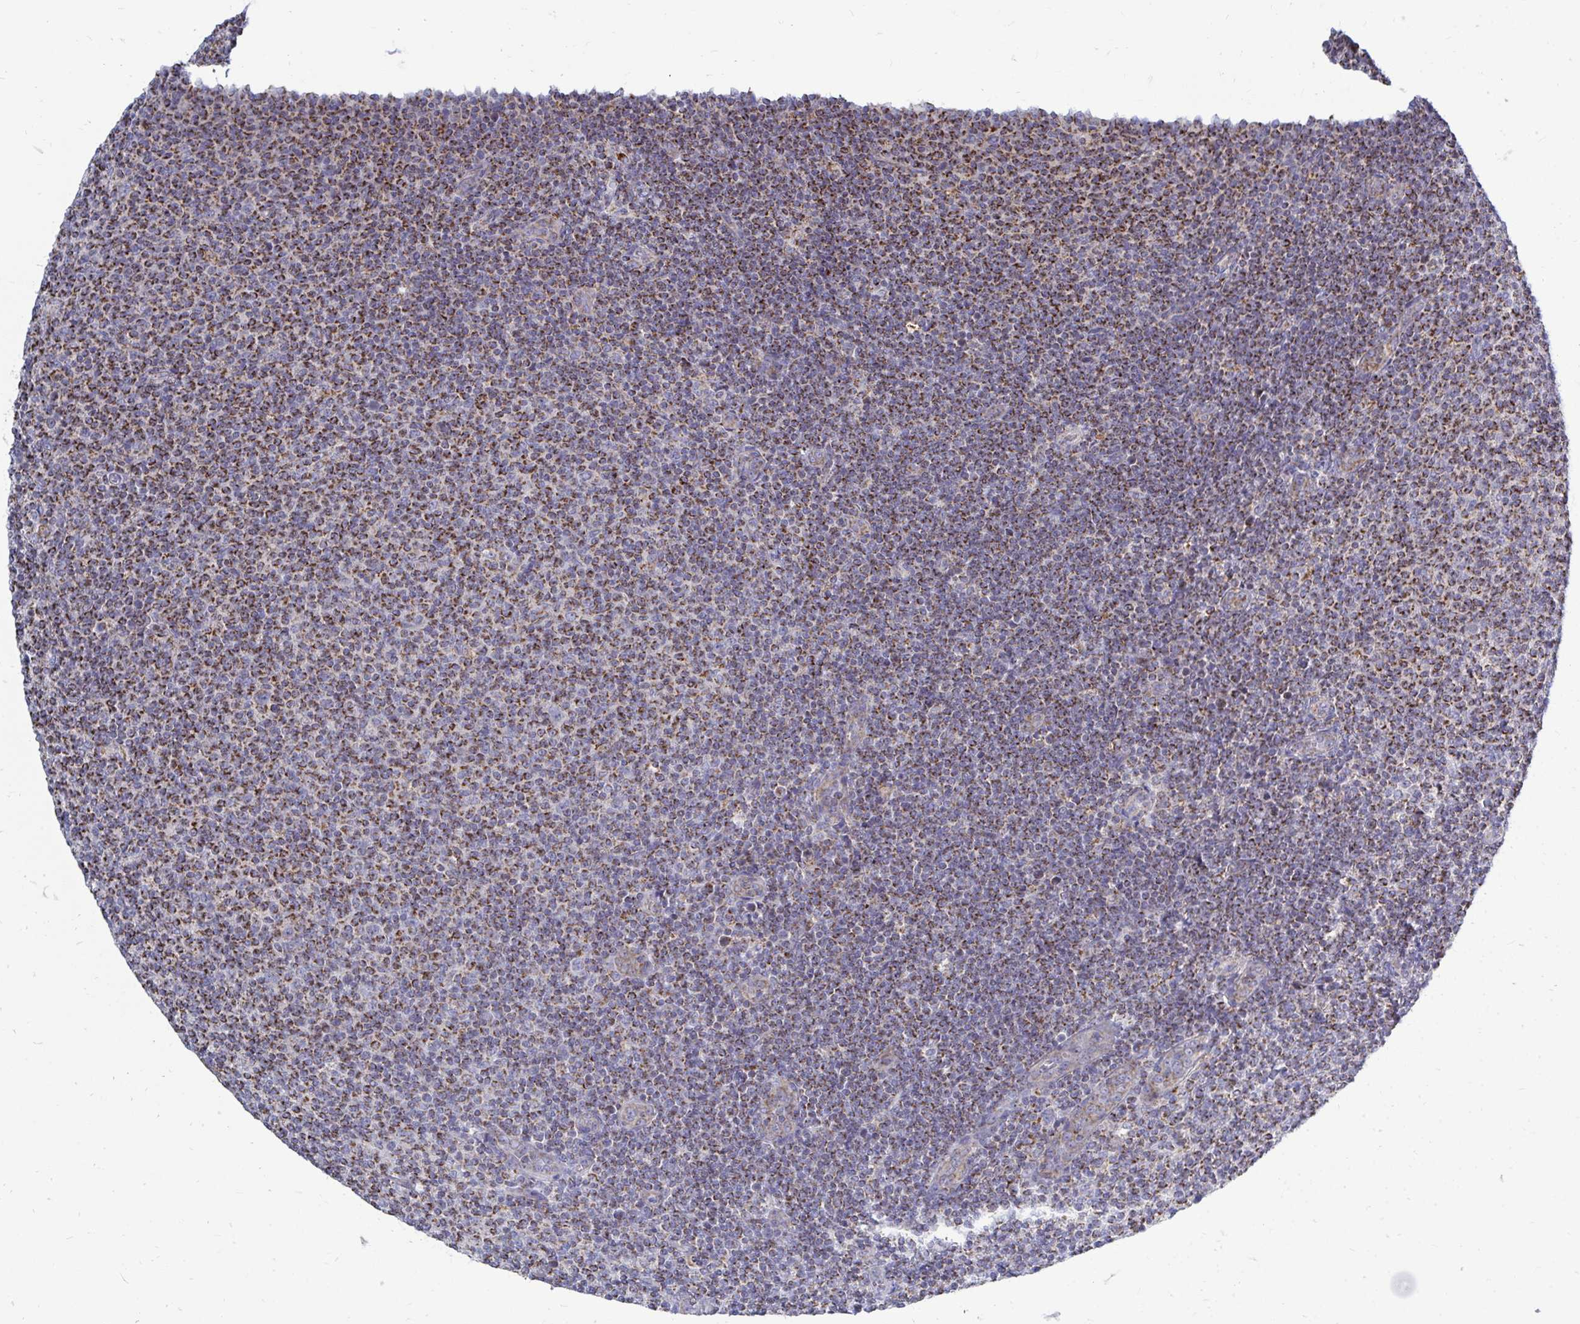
{"staining": {"intensity": "strong", "quantity": ">75%", "location": "cytoplasmic/membranous"}, "tissue": "lymphoma", "cell_type": "Tumor cells", "image_type": "cancer", "snomed": [{"axis": "morphology", "description": "Malignant lymphoma, non-Hodgkin's type, Low grade"}, {"axis": "topography", "description": "Lymph node"}], "caption": "IHC micrograph of neoplastic tissue: human low-grade malignant lymphoma, non-Hodgkin's type stained using immunohistochemistry (IHC) exhibits high levels of strong protein expression localized specifically in the cytoplasmic/membranous of tumor cells, appearing as a cytoplasmic/membranous brown color.", "gene": "OR10R2", "patient": {"sex": "male", "age": 66}}